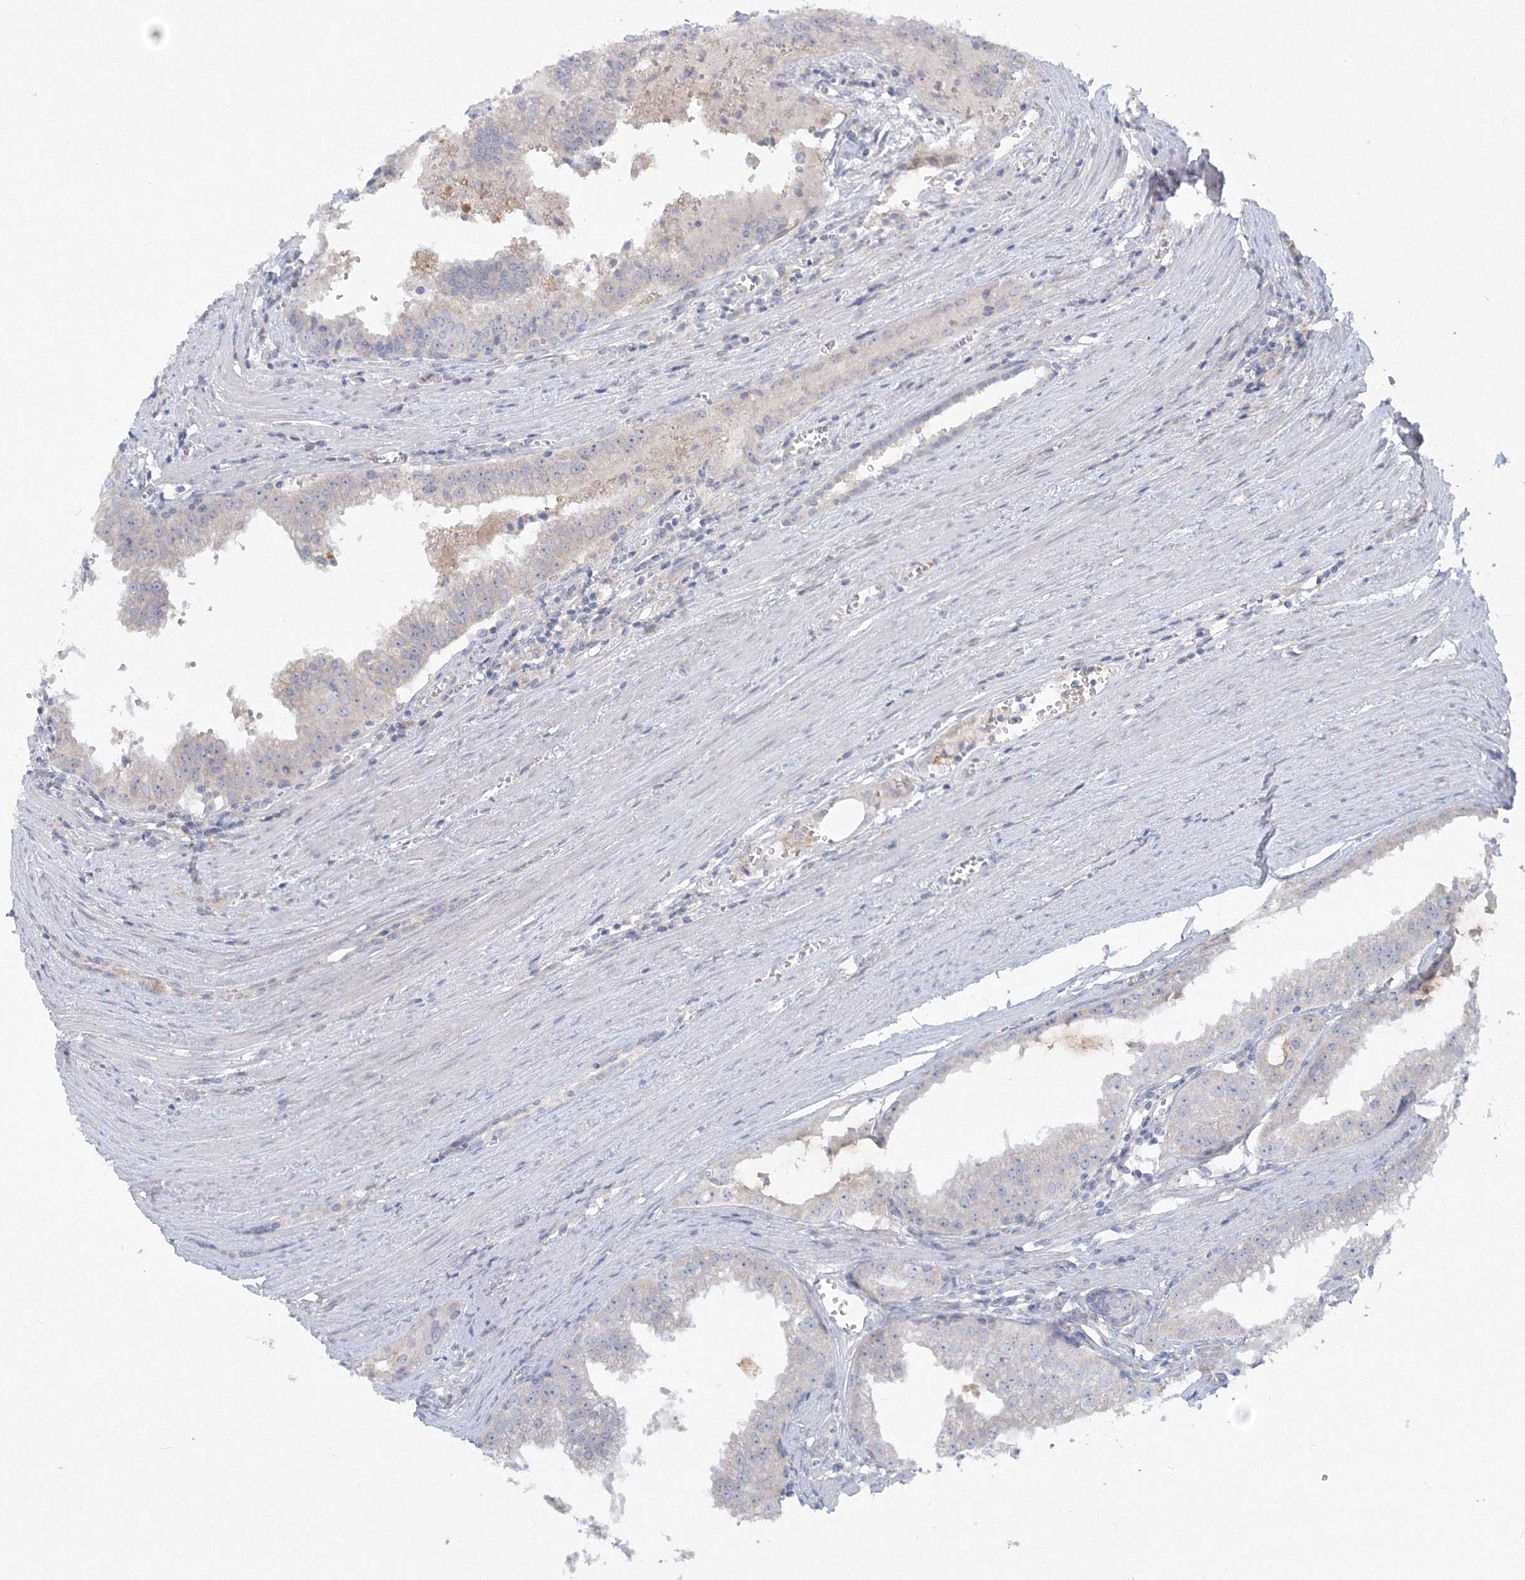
{"staining": {"intensity": "negative", "quantity": "none", "location": "none"}, "tissue": "prostate cancer", "cell_type": "Tumor cells", "image_type": "cancer", "snomed": [{"axis": "morphology", "description": "Adenocarcinoma, High grade"}, {"axis": "topography", "description": "Prostate"}], "caption": "DAB immunohistochemical staining of prostate cancer (high-grade adenocarcinoma) shows no significant positivity in tumor cells.", "gene": "WDR49", "patient": {"sex": "male", "age": 68}}